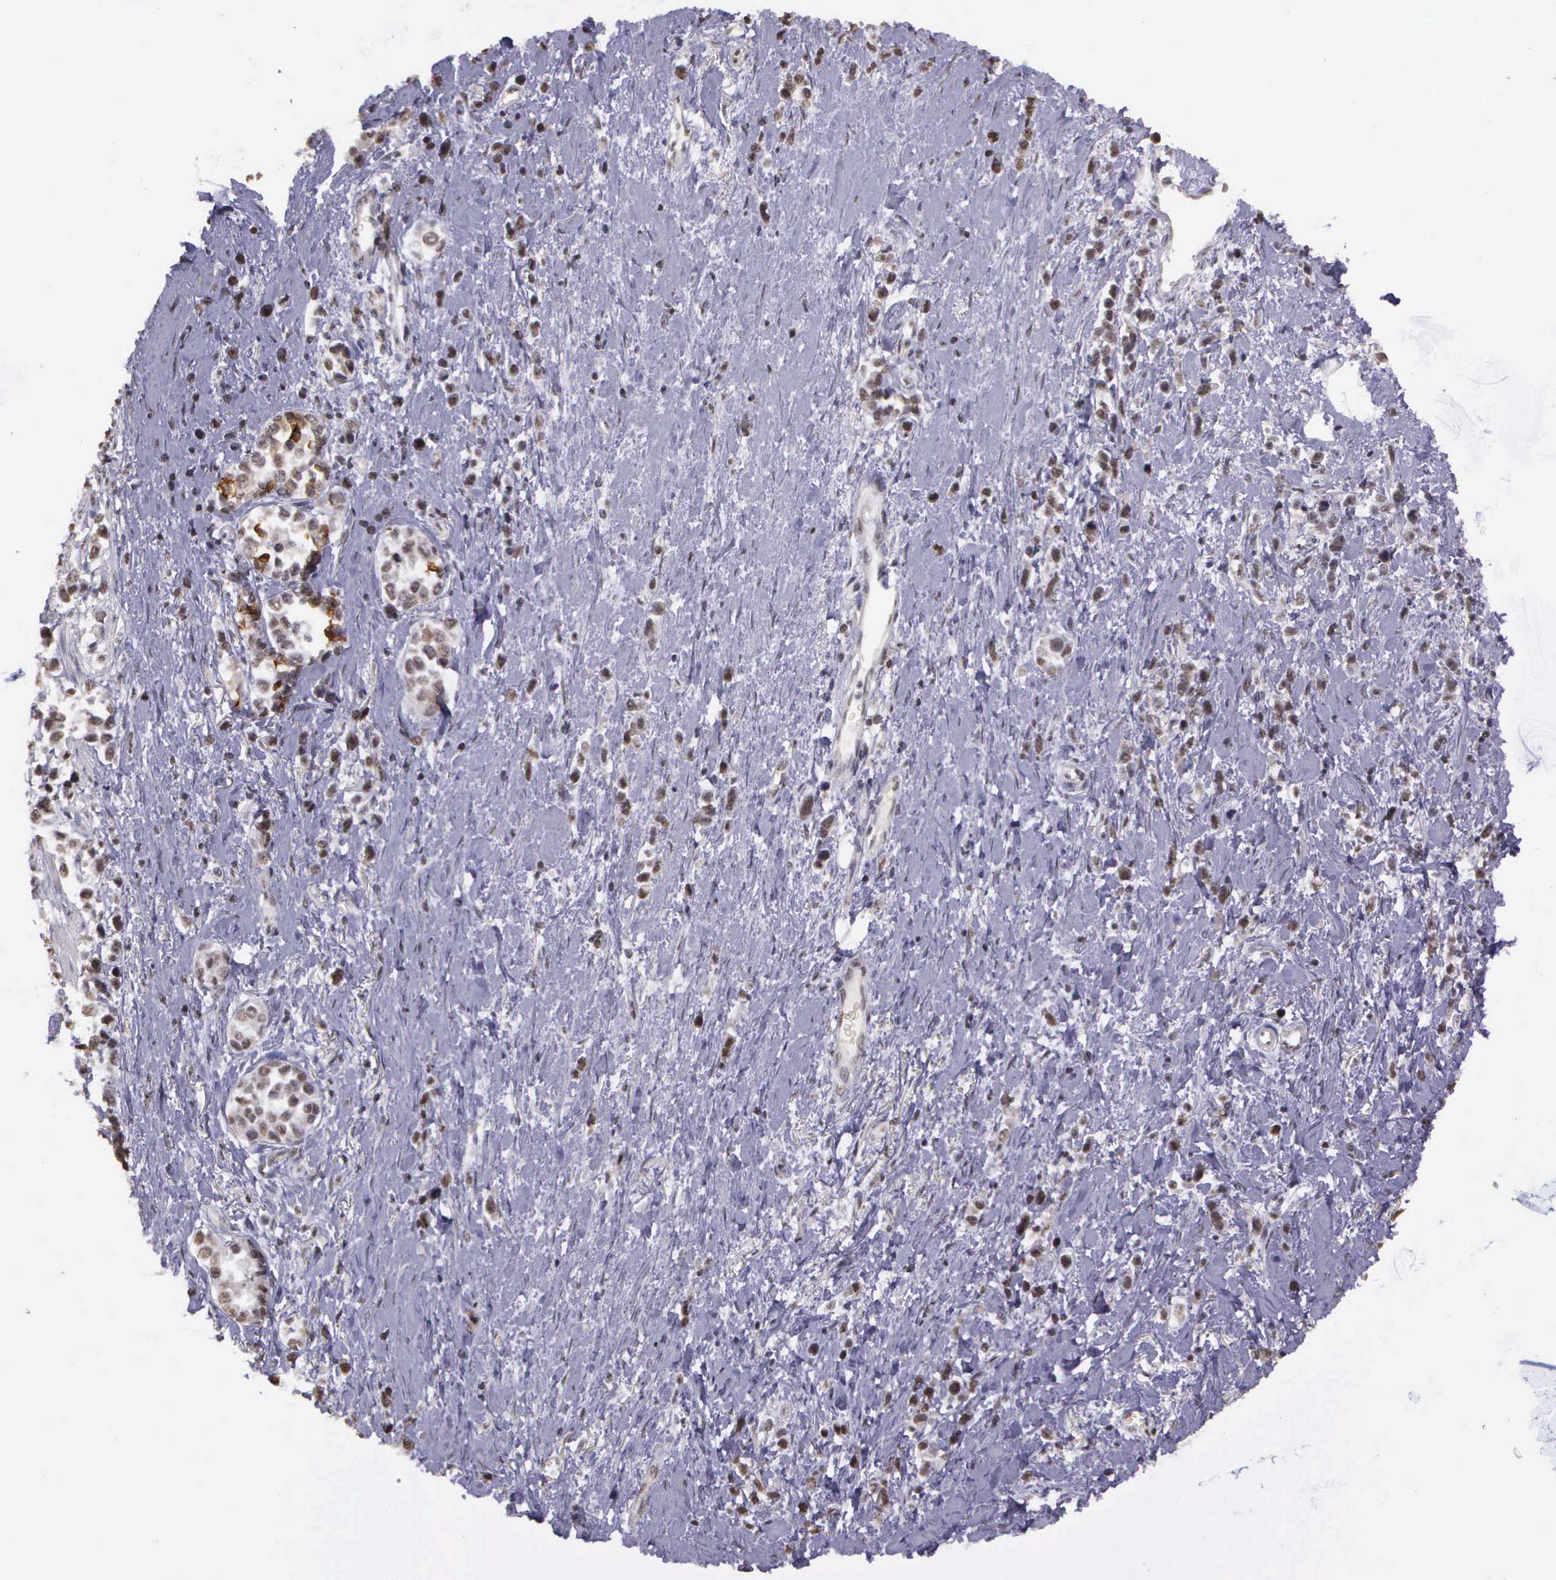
{"staining": {"intensity": "weak", "quantity": "25%-75%", "location": "nuclear"}, "tissue": "stomach cancer", "cell_type": "Tumor cells", "image_type": "cancer", "snomed": [{"axis": "morphology", "description": "Adenocarcinoma, NOS"}, {"axis": "topography", "description": "Stomach, upper"}], "caption": "A brown stain highlights weak nuclear staining of a protein in human stomach cancer tumor cells.", "gene": "ARMCX5", "patient": {"sex": "male", "age": 76}}